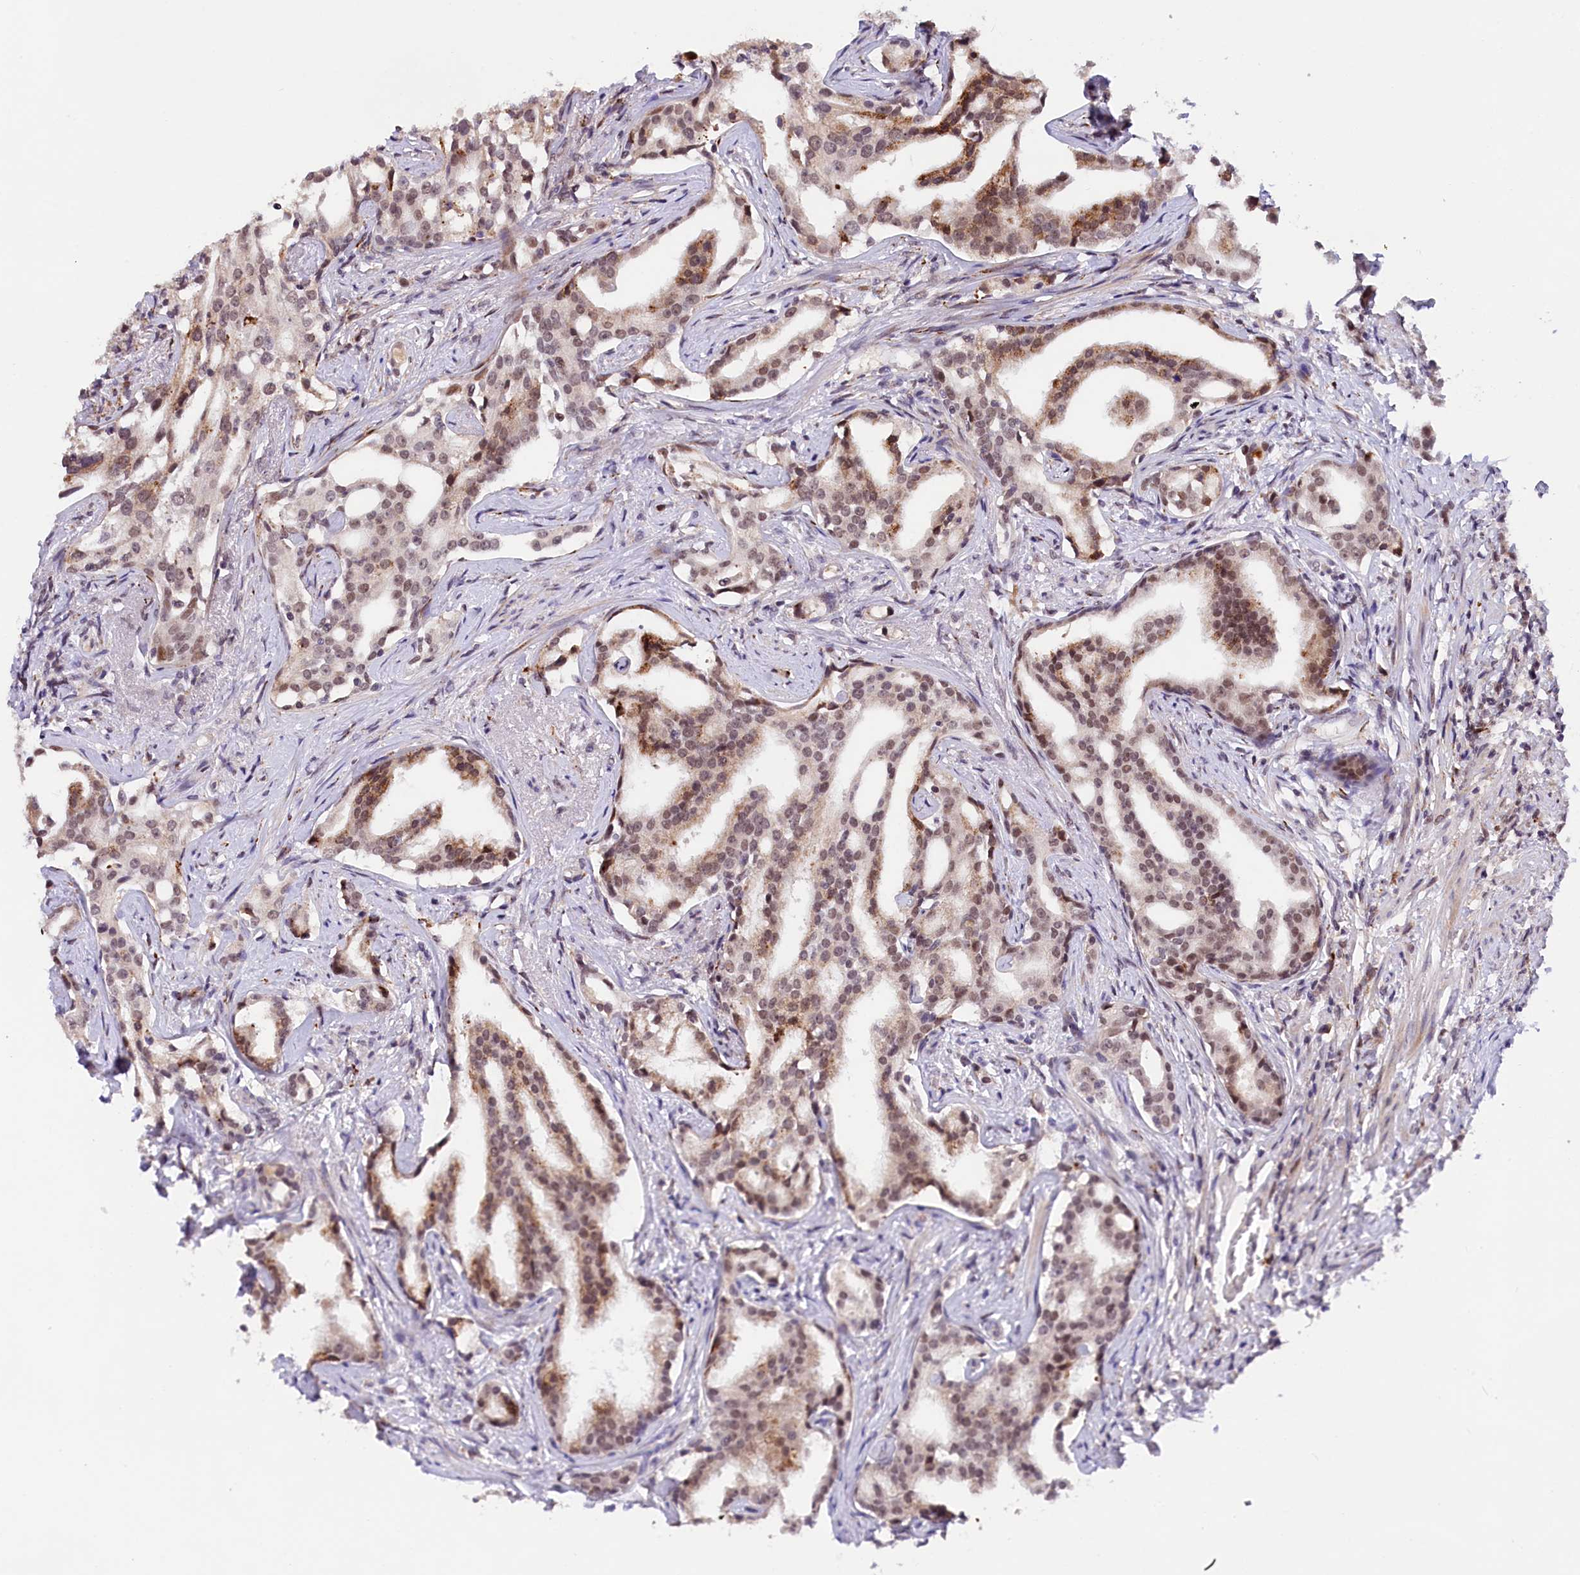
{"staining": {"intensity": "weak", "quantity": ">75%", "location": "cytoplasmic/membranous,nuclear"}, "tissue": "prostate cancer", "cell_type": "Tumor cells", "image_type": "cancer", "snomed": [{"axis": "morphology", "description": "Adenocarcinoma, High grade"}, {"axis": "topography", "description": "Prostate"}], "caption": "Prostate cancer tissue exhibits weak cytoplasmic/membranous and nuclear expression in about >75% of tumor cells", "gene": "FBXO45", "patient": {"sex": "male", "age": 67}}